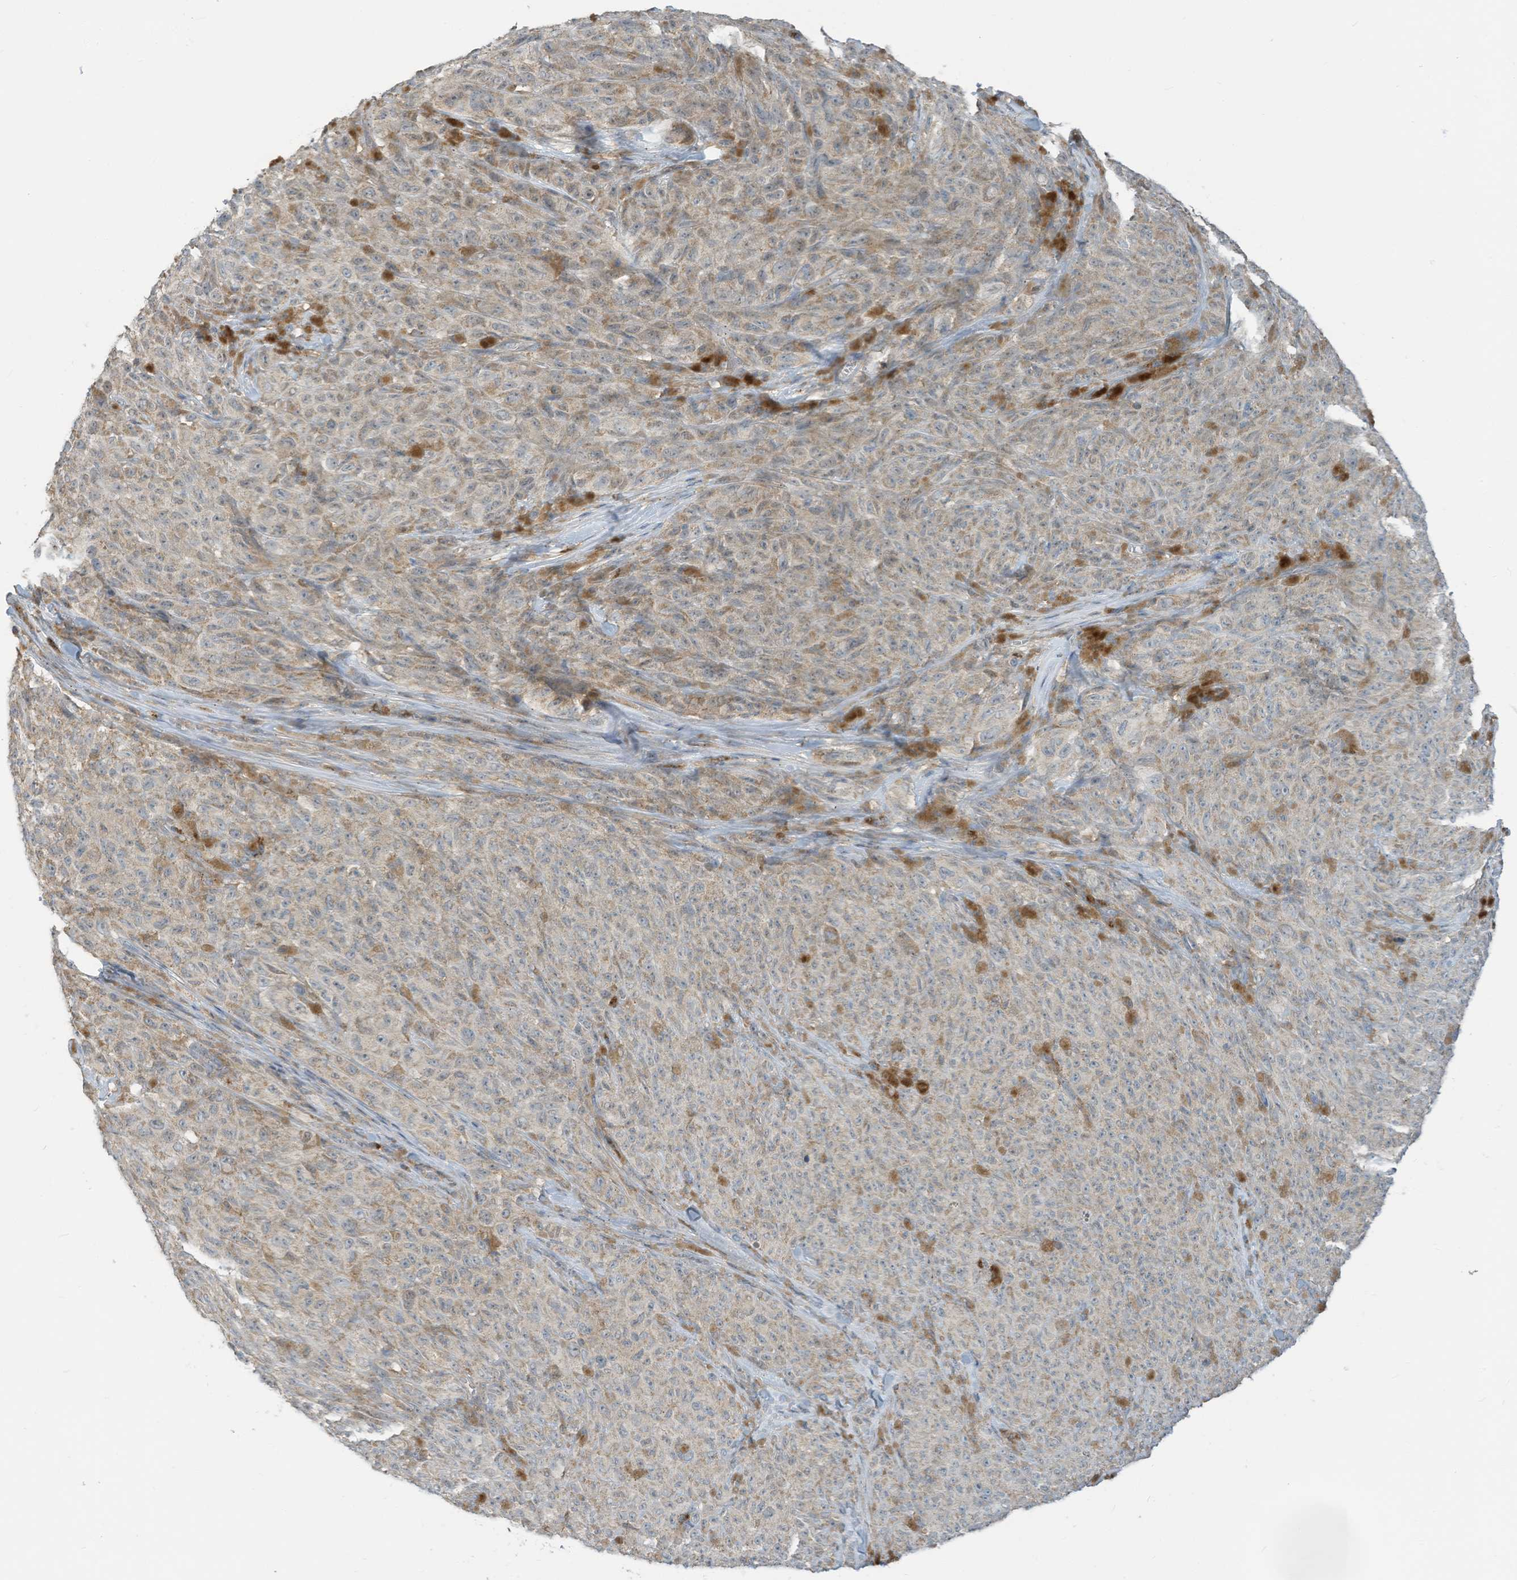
{"staining": {"intensity": "weak", "quantity": "<25%", "location": "cytoplasmic/membranous"}, "tissue": "melanoma", "cell_type": "Tumor cells", "image_type": "cancer", "snomed": [{"axis": "morphology", "description": "Malignant melanoma, NOS"}, {"axis": "topography", "description": "Skin"}], "caption": "Human melanoma stained for a protein using immunohistochemistry (IHC) displays no expression in tumor cells.", "gene": "PARVG", "patient": {"sex": "female", "age": 82}}